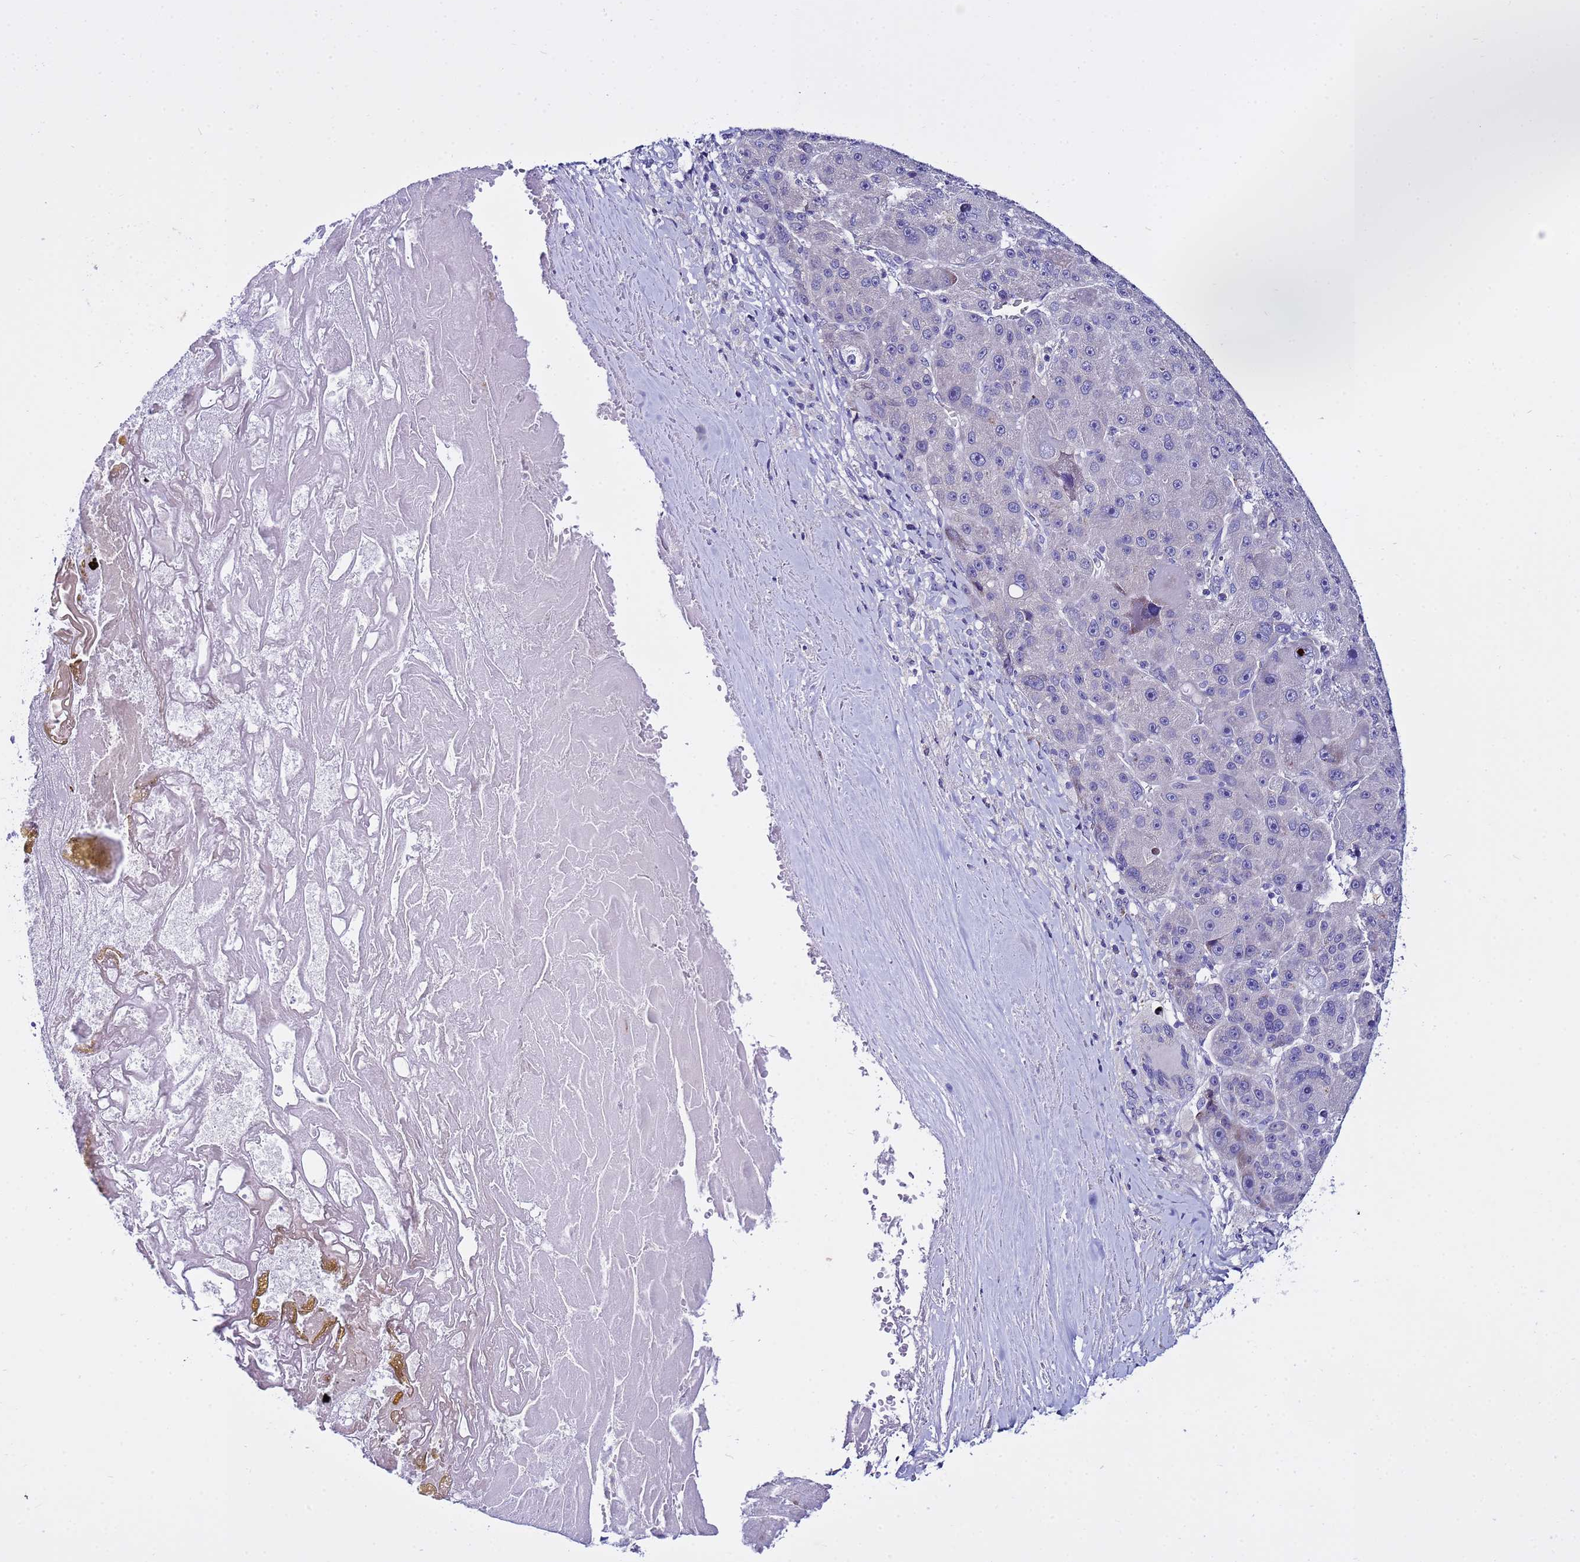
{"staining": {"intensity": "negative", "quantity": "none", "location": "none"}, "tissue": "liver cancer", "cell_type": "Tumor cells", "image_type": "cancer", "snomed": [{"axis": "morphology", "description": "Carcinoma, Hepatocellular, NOS"}, {"axis": "topography", "description": "Liver"}], "caption": "Protein analysis of hepatocellular carcinoma (liver) shows no significant positivity in tumor cells.", "gene": "IGSF11", "patient": {"sex": "male", "age": 76}}